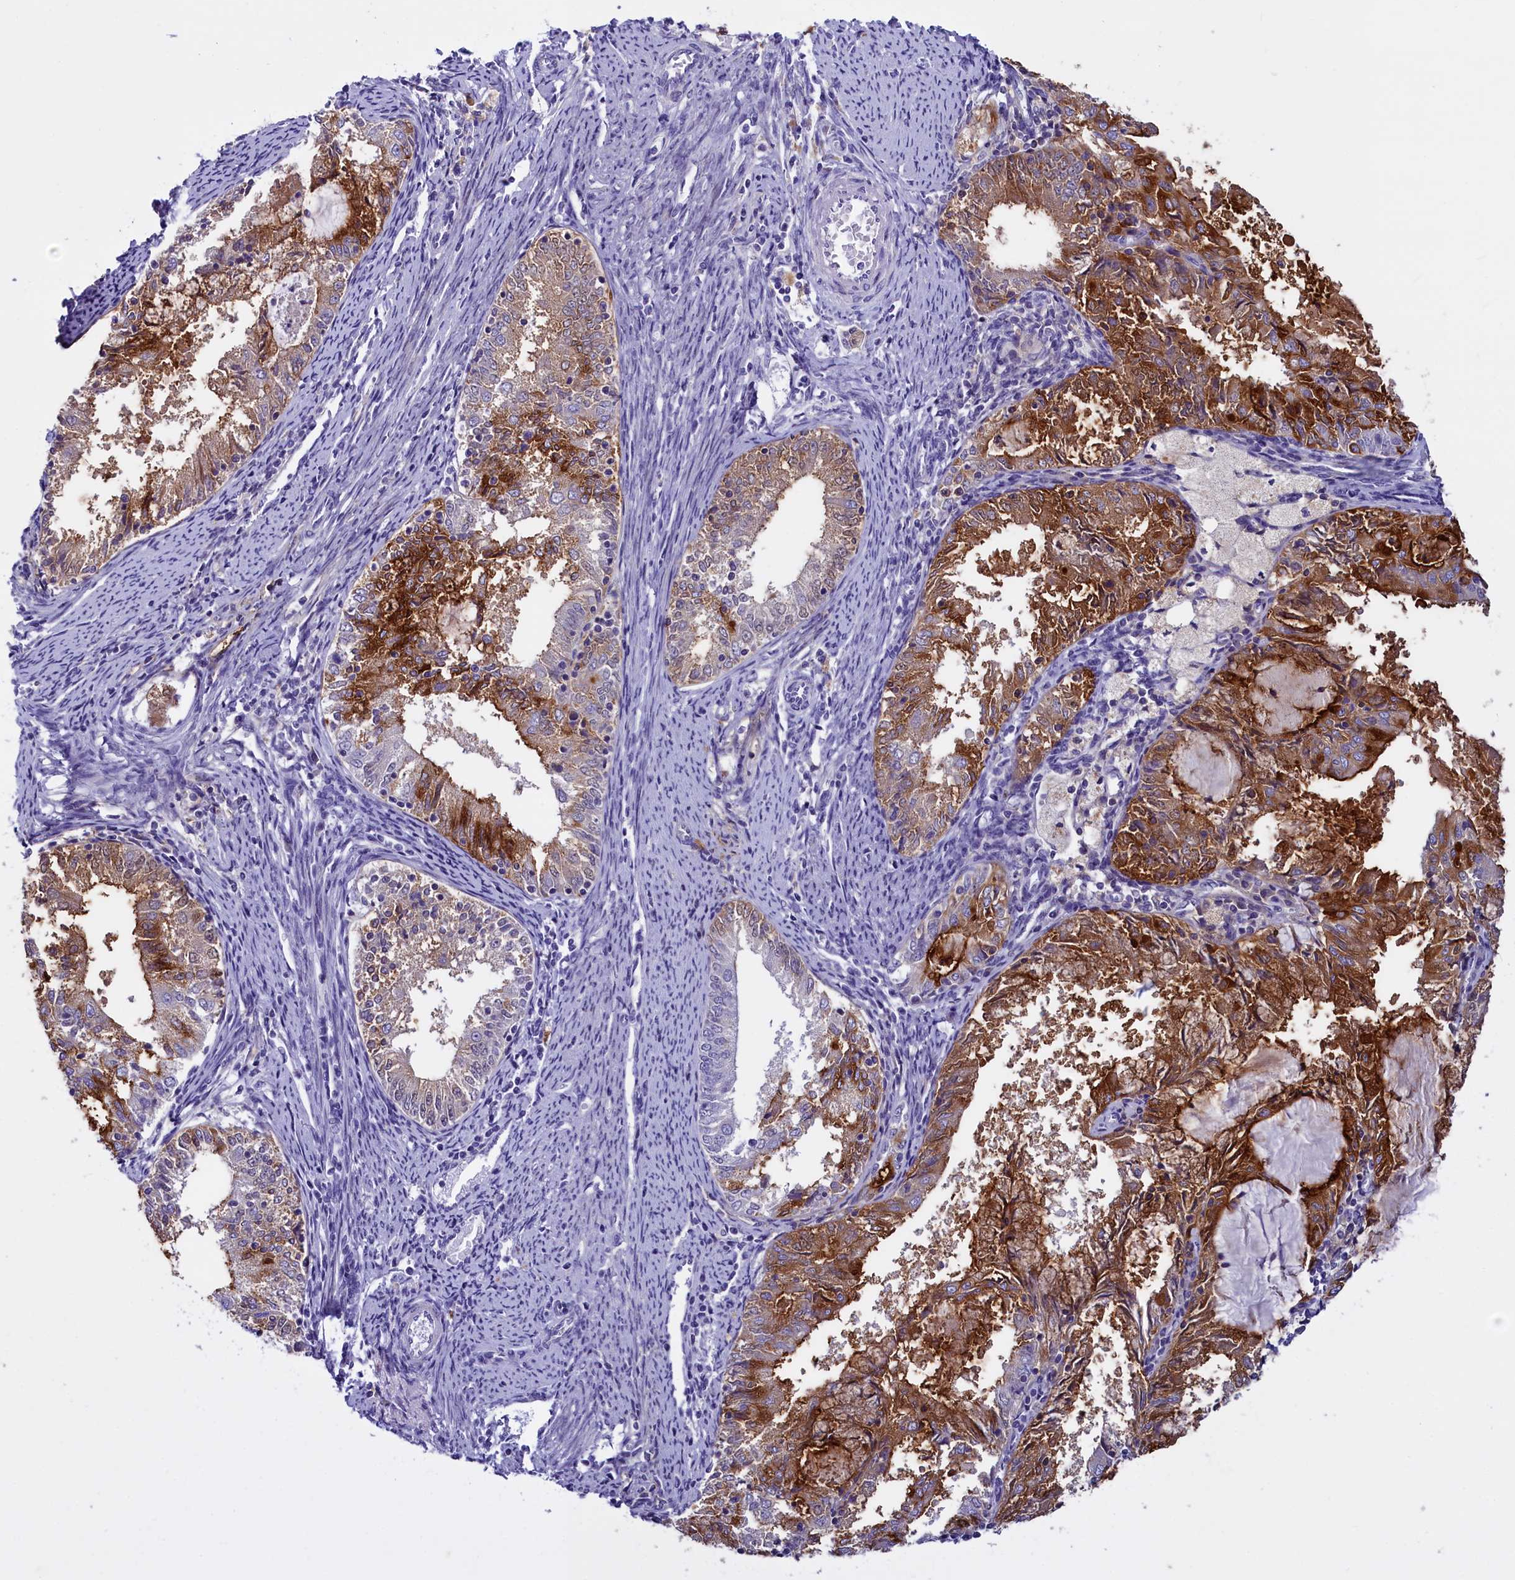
{"staining": {"intensity": "moderate", "quantity": "25%-75%", "location": "cytoplasmic/membranous"}, "tissue": "endometrial cancer", "cell_type": "Tumor cells", "image_type": "cancer", "snomed": [{"axis": "morphology", "description": "Adenocarcinoma, NOS"}, {"axis": "topography", "description": "Endometrium"}], "caption": "Endometrial cancer (adenocarcinoma) was stained to show a protein in brown. There is medium levels of moderate cytoplasmic/membranous expression in approximately 25%-75% of tumor cells. The staining is performed using DAB (3,3'-diaminobenzidine) brown chromogen to label protein expression. The nuclei are counter-stained blue using hematoxylin.", "gene": "RTTN", "patient": {"sex": "female", "age": 57}}